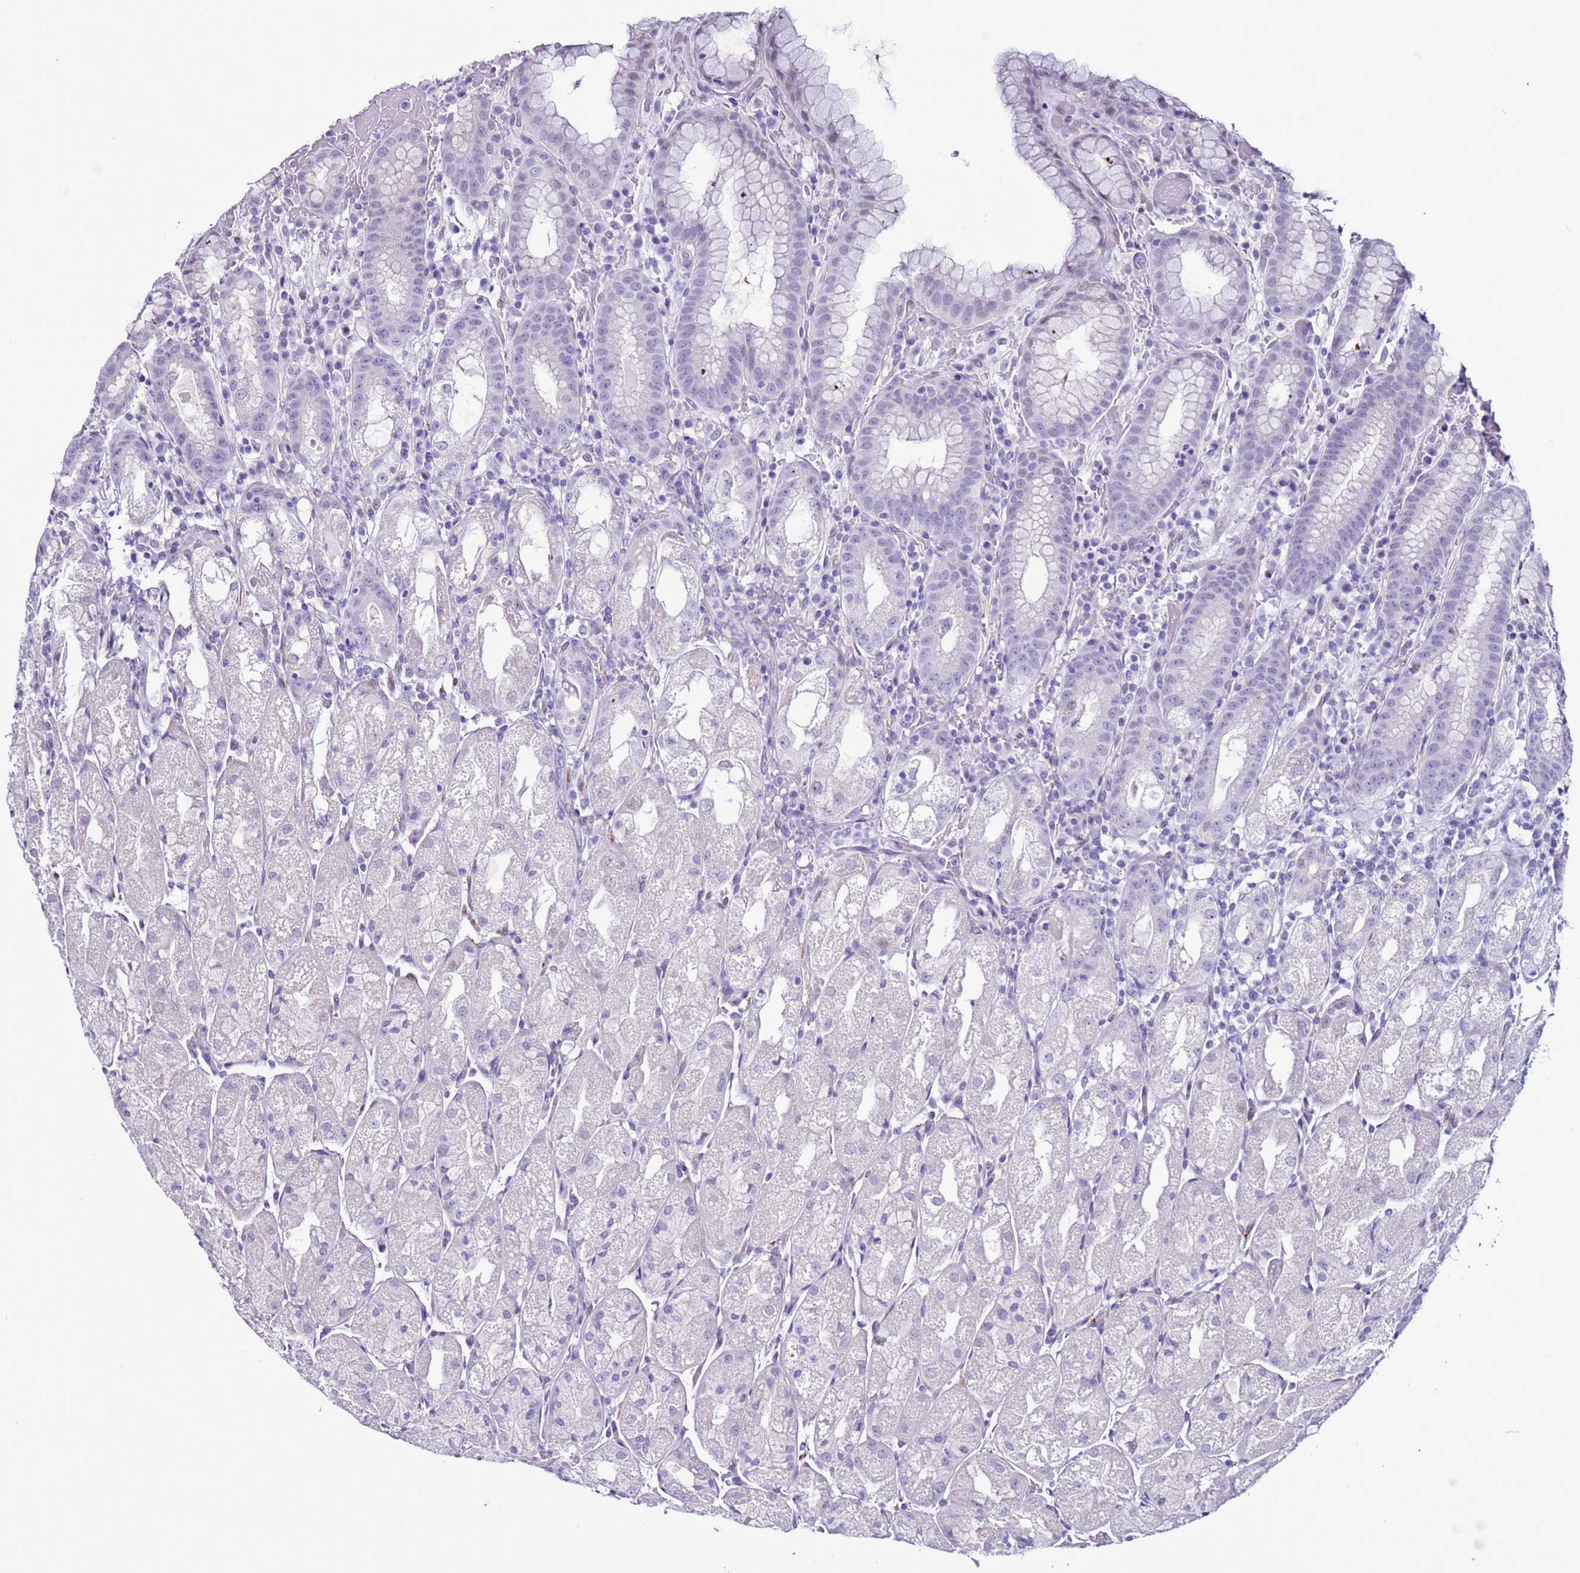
{"staining": {"intensity": "negative", "quantity": "none", "location": "none"}, "tissue": "stomach", "cell_type": "Glandular cells", "image_type": "normal", "snomed": [{"axis": "morphology", "description": "Normal tissue, NOS"}, {"axis": "topography", "description": "Stomach, upper"}], "caption": "High magnification brightfield microscopy of normal stomach stained with DAB (3,3'-diaminobenzidine) (brown) and counterstained with hematoxylin (blue): glandular cells show no significant expression. Brightfield microscopy of immunohistochemistry stained with DAB (3,3'-diaminobenzidine) (brown) and hematoxylin (blue), captured at high magnification.", "gene": "LRRC10B", "patient": {"sex": "male", "age": 52}}